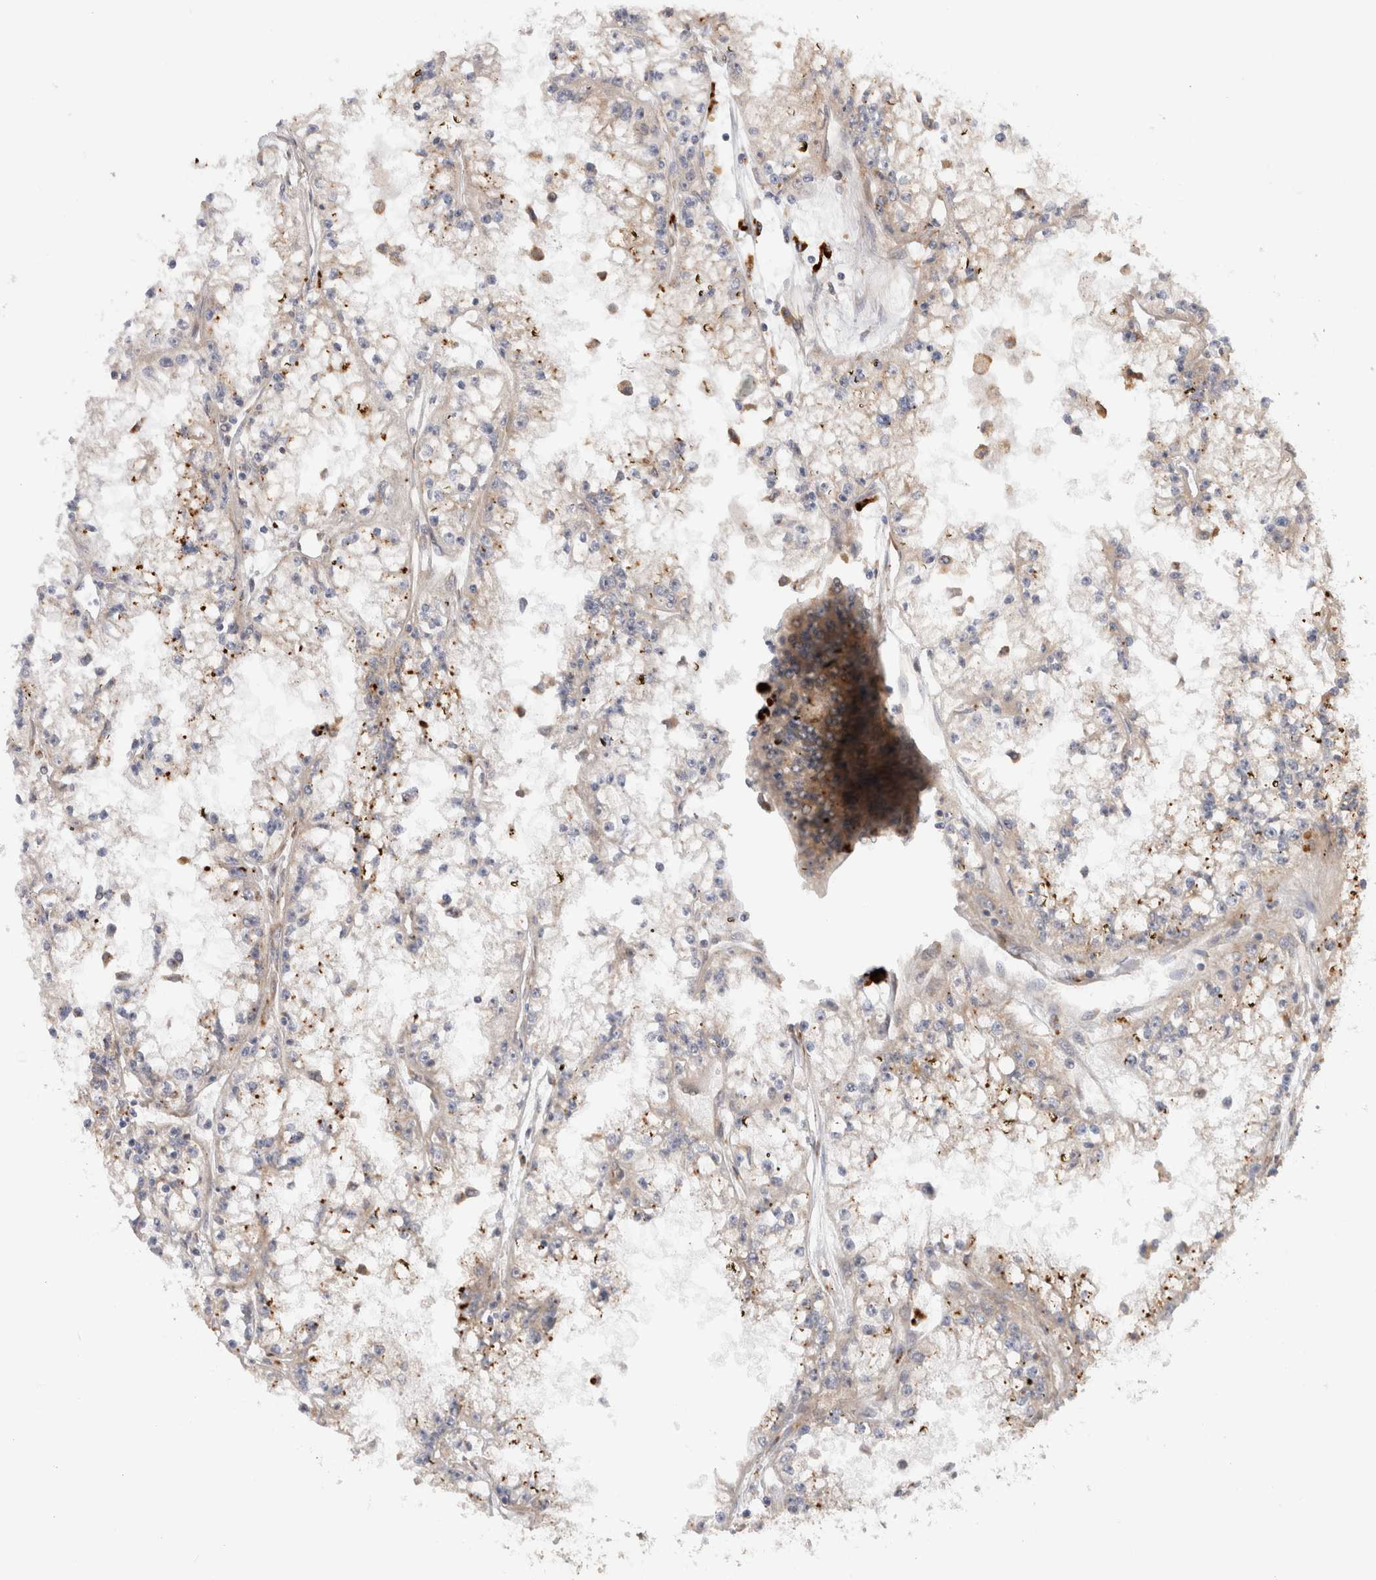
{"staining": {"intensity": "negative", "quantity": "none", "location": "none"}, "tissue": "renal cancer", "cell_type": "Tumor cells", "image_type": "cancer", "snomed": [{"axis": "morphology", "description": "Adenocarcinoma, NOS"}, {"axis": "topography", "description": "Kidney"}], "caption": "This is an immunohistochemistry (IHC) micrograph of human adenocarcinoma (renal). There is no expression in tumor cells.", "gene": "ACTL9", "patient": {"sex": "male", "age": 56}}